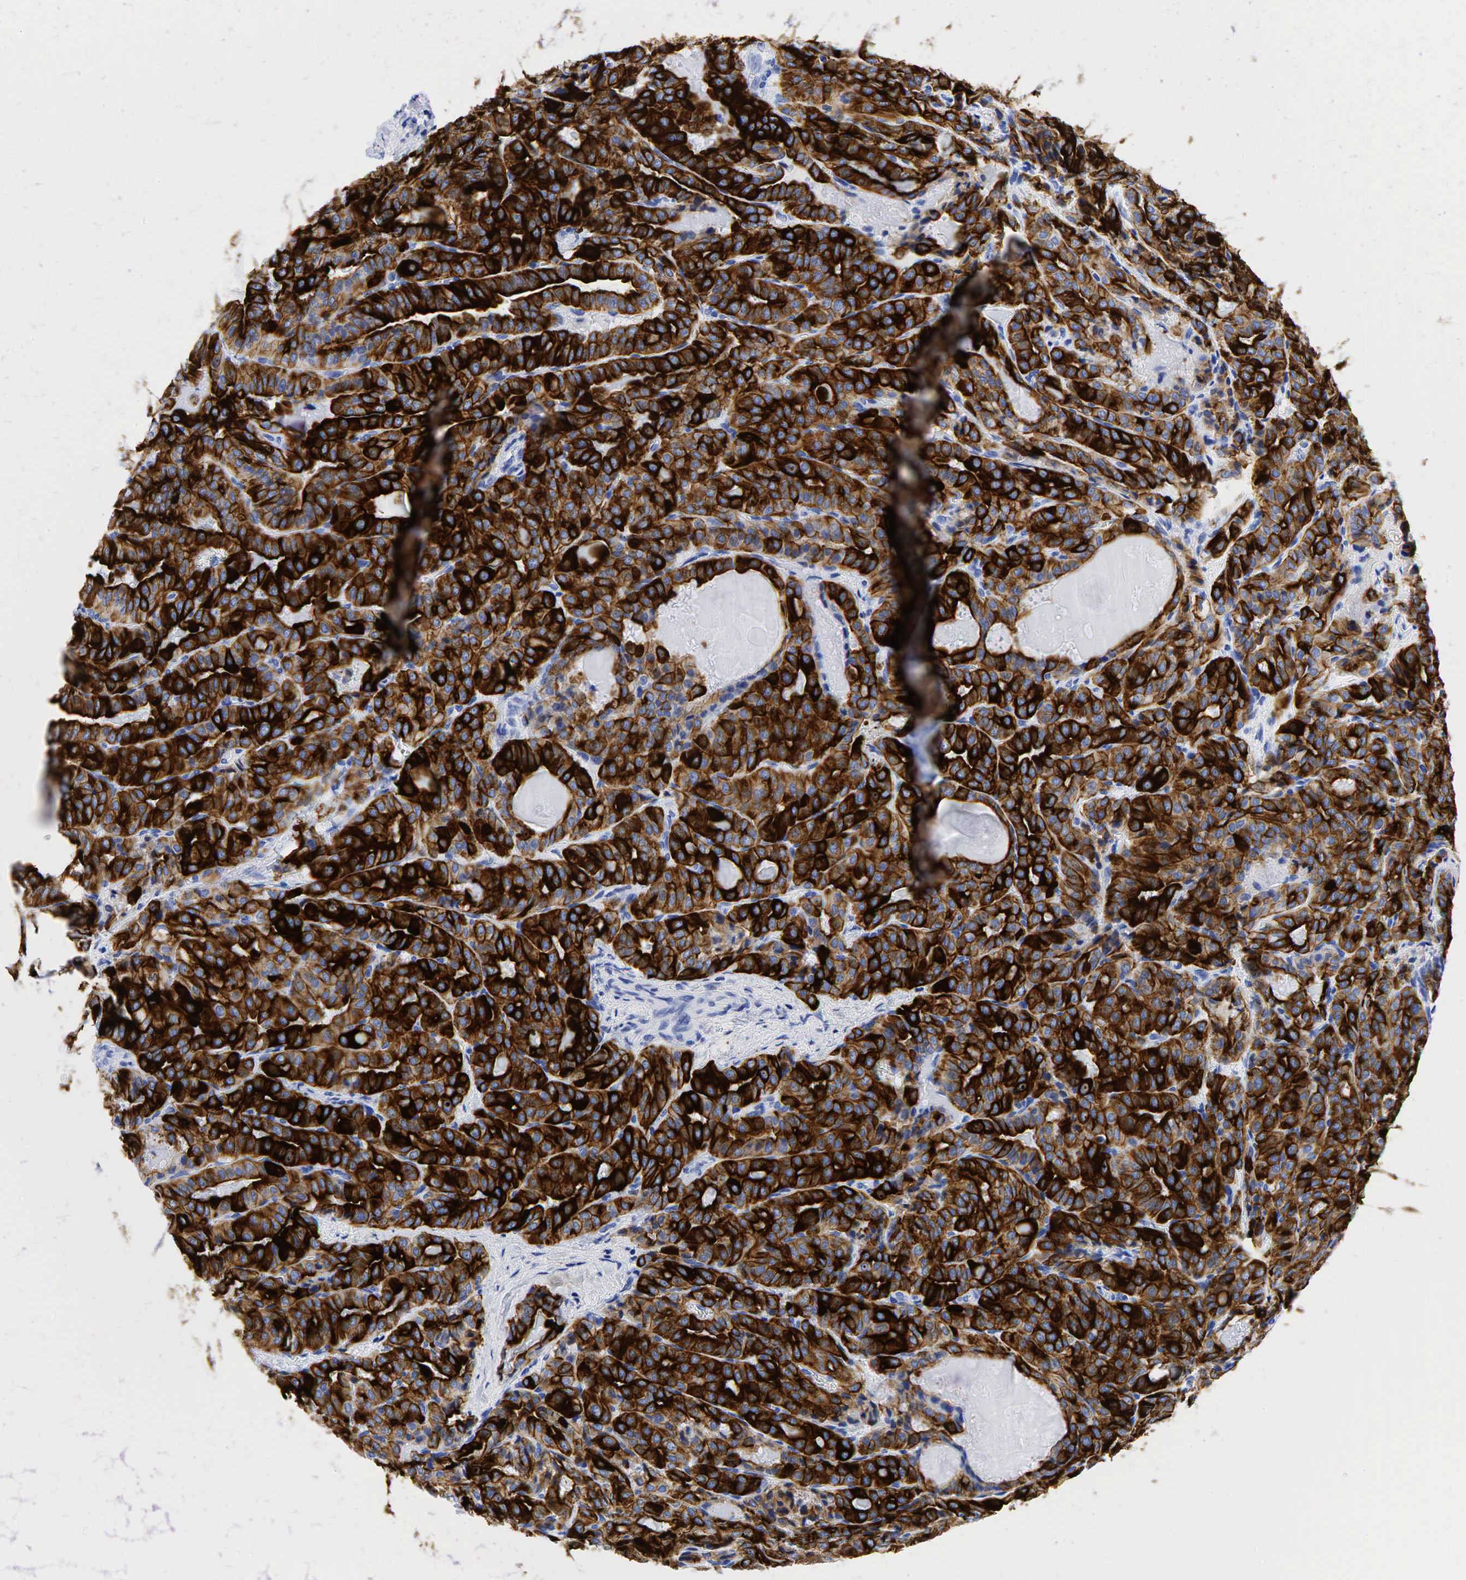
{"staining": {"intensity": "strong", "quantity": ">75%", "location": "cytoplasmic/membranous"}, "tissue": "thyroid cancer", "cell_type": "Tumor cells", "image_type": "cancer", "snomed": [{"axis": "morphology", "description": "Papillary adenocarcinoma, NOS"}, {"axis": "topography", "description": "Thyroid gland"}], "caption": "The immunohistochemical stain highlights strong cytoplasmic/membranous positivity in tumor cells of thyroid cancer tissue.", "gene": "KRT19", "patient": {"sex": "female", "age": 71}}